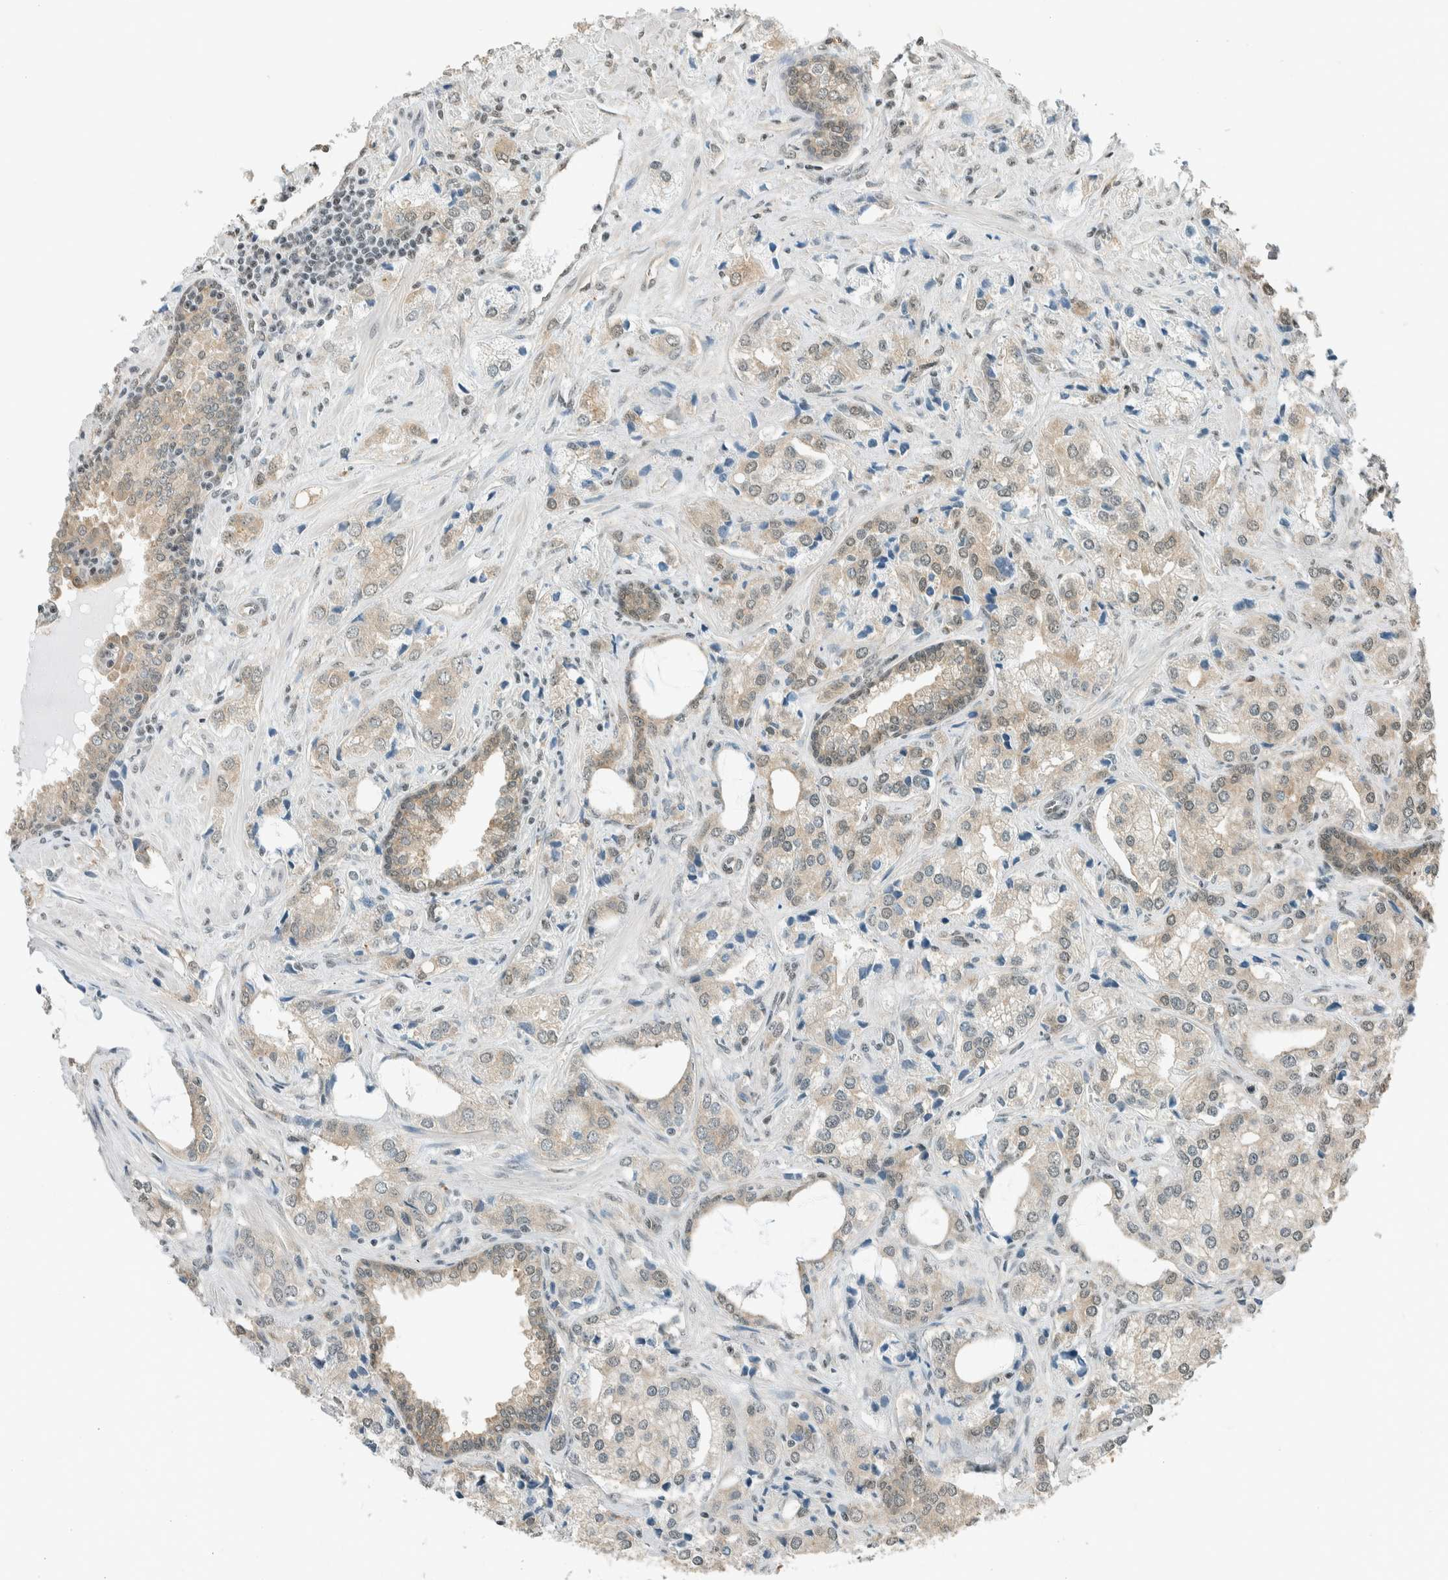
{"staining": {"intensity": "weak", "quantity": ">75%", "location": "cytoplasmic/membranous"}, "tissue": "prostate cancer", "cell_type": "Tumor cells", "image_type": "cancer", "snomed": [{"axis": "morphology", "description": "Adenocarcinoma, High grade"}, {"axis": "topography", "description": "Prostate"}], "caption": "This histopathology image reveals IHC staining of prostate cancer, with low weak cytoplasmic/membranous expression in approximately >75% of tumor cells.", "gene": "NIBAN2", "patient": {"sex": "male", "age": 66}}